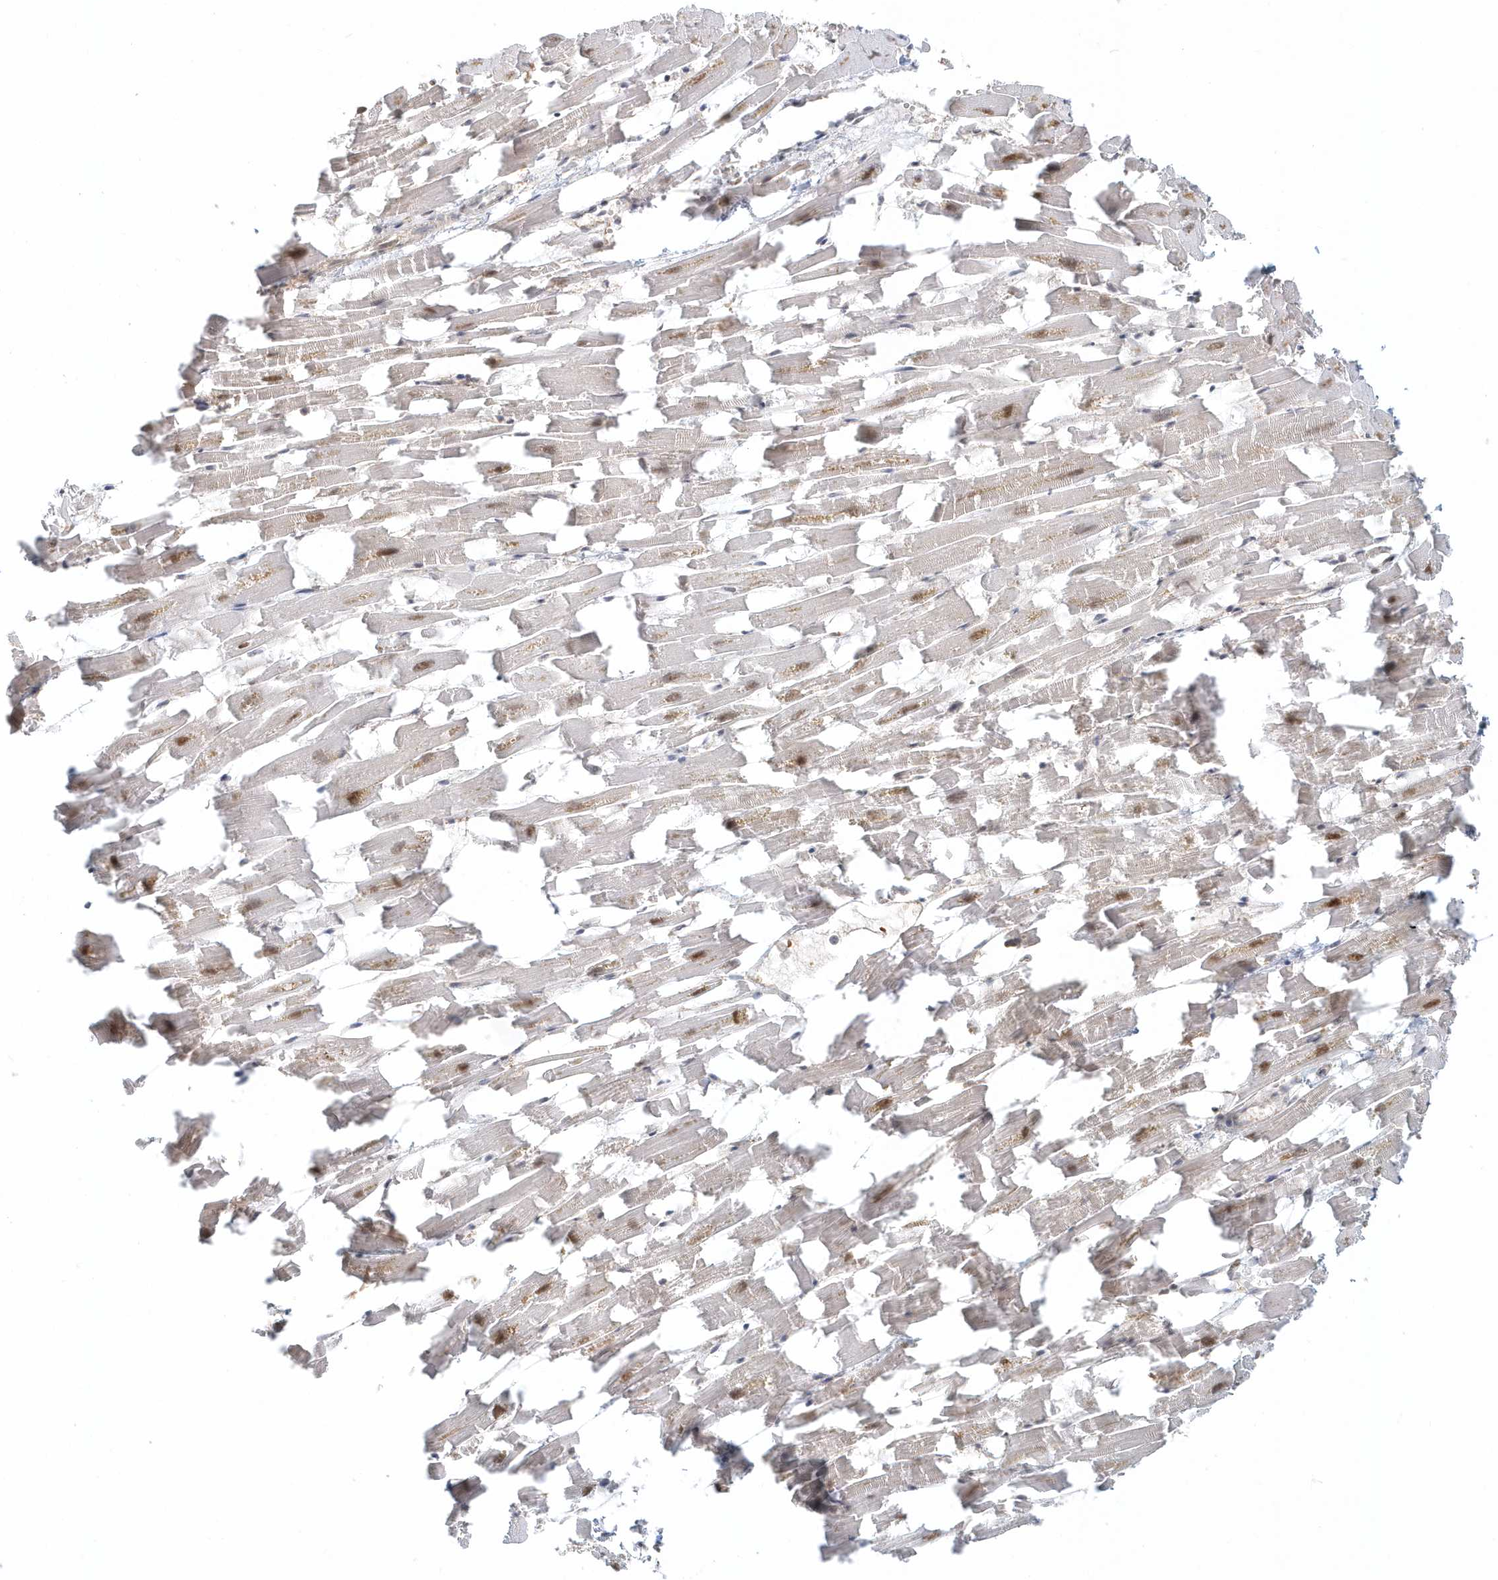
{"staining": {"intensity": "strong", "quantity": "25%-75%", "location": "nuclear"}, "tissue": "heart muscle", "cell_type": "Cardiomyocytes", "image_type": "normal", "snomed": [{"axis": "morphology", "description": "Normal tissue, NOS"}, {"axis": "topography", "description": "Heart"}], "caption": "Cardiomyocytes display high levels of strong nuclear positivity in approximately 25%-75% of cells in unremarkable heart muscle. Using DAB (3,3'-diaminobenzidine) (brown) and hematoxylin (blue) stains, captured at high magnification using brightfield microscopy.", "gene": "PSMD6", "patient": {"sex": "female", "age": 64}}